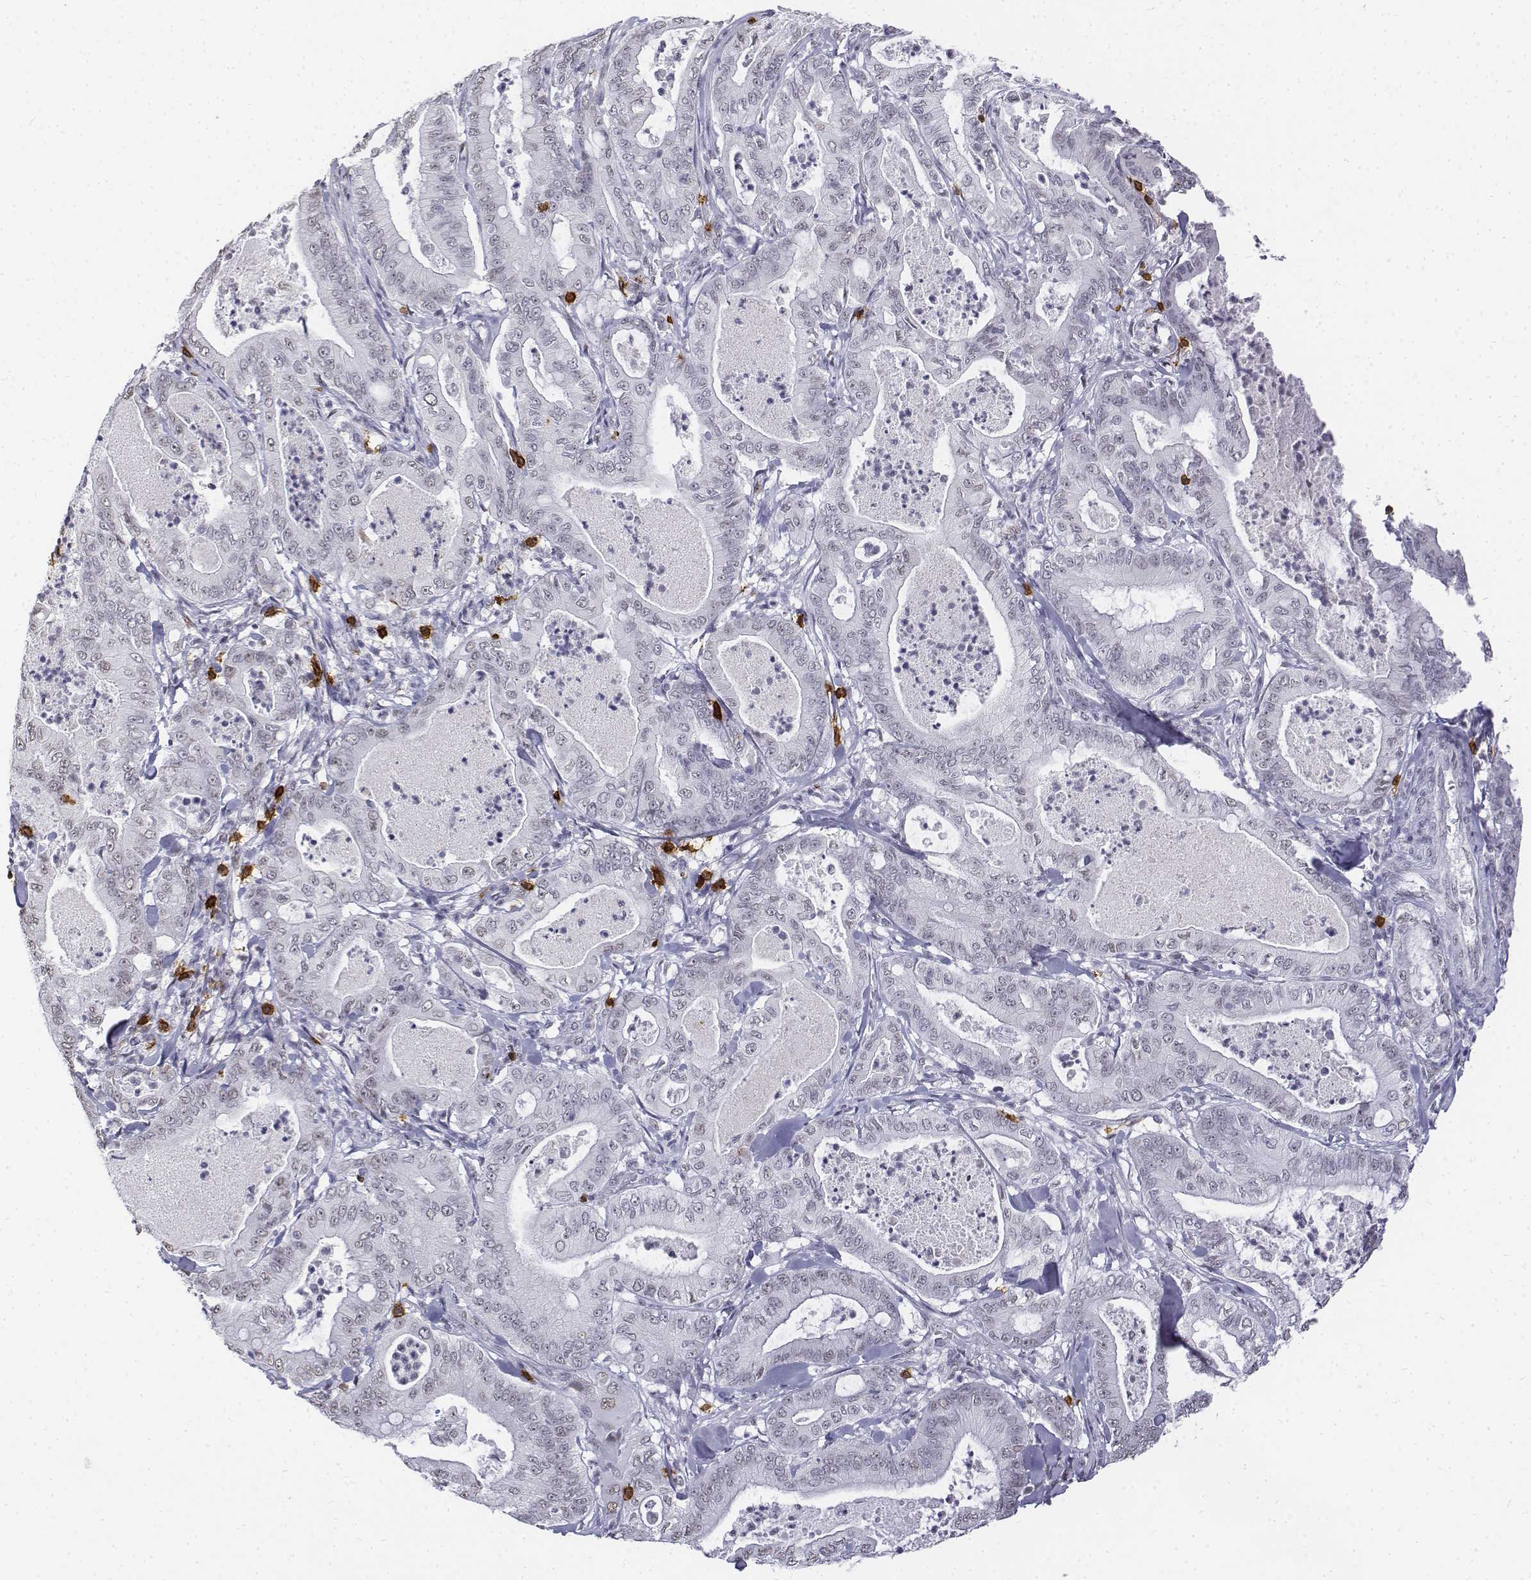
{"staining": {"intensity": "negative", "quantity": "none", "location": "none"}, "tissue": "pancreatic cancer", "cell_type": "Tumor cells", "image_type": "cancer", "snomed": [{"axis": "morphology", "description": "Adenocarcinoma, NOS"}, {"axis": "topography", "description": "Pancreas"}], "caption": "IHC of human pancreatic cancer exhibits no expression in tumor cells. Nuclei are stained in blue.", "gene": "CD3E", "patient": {"sex": "male", "age": 71}}